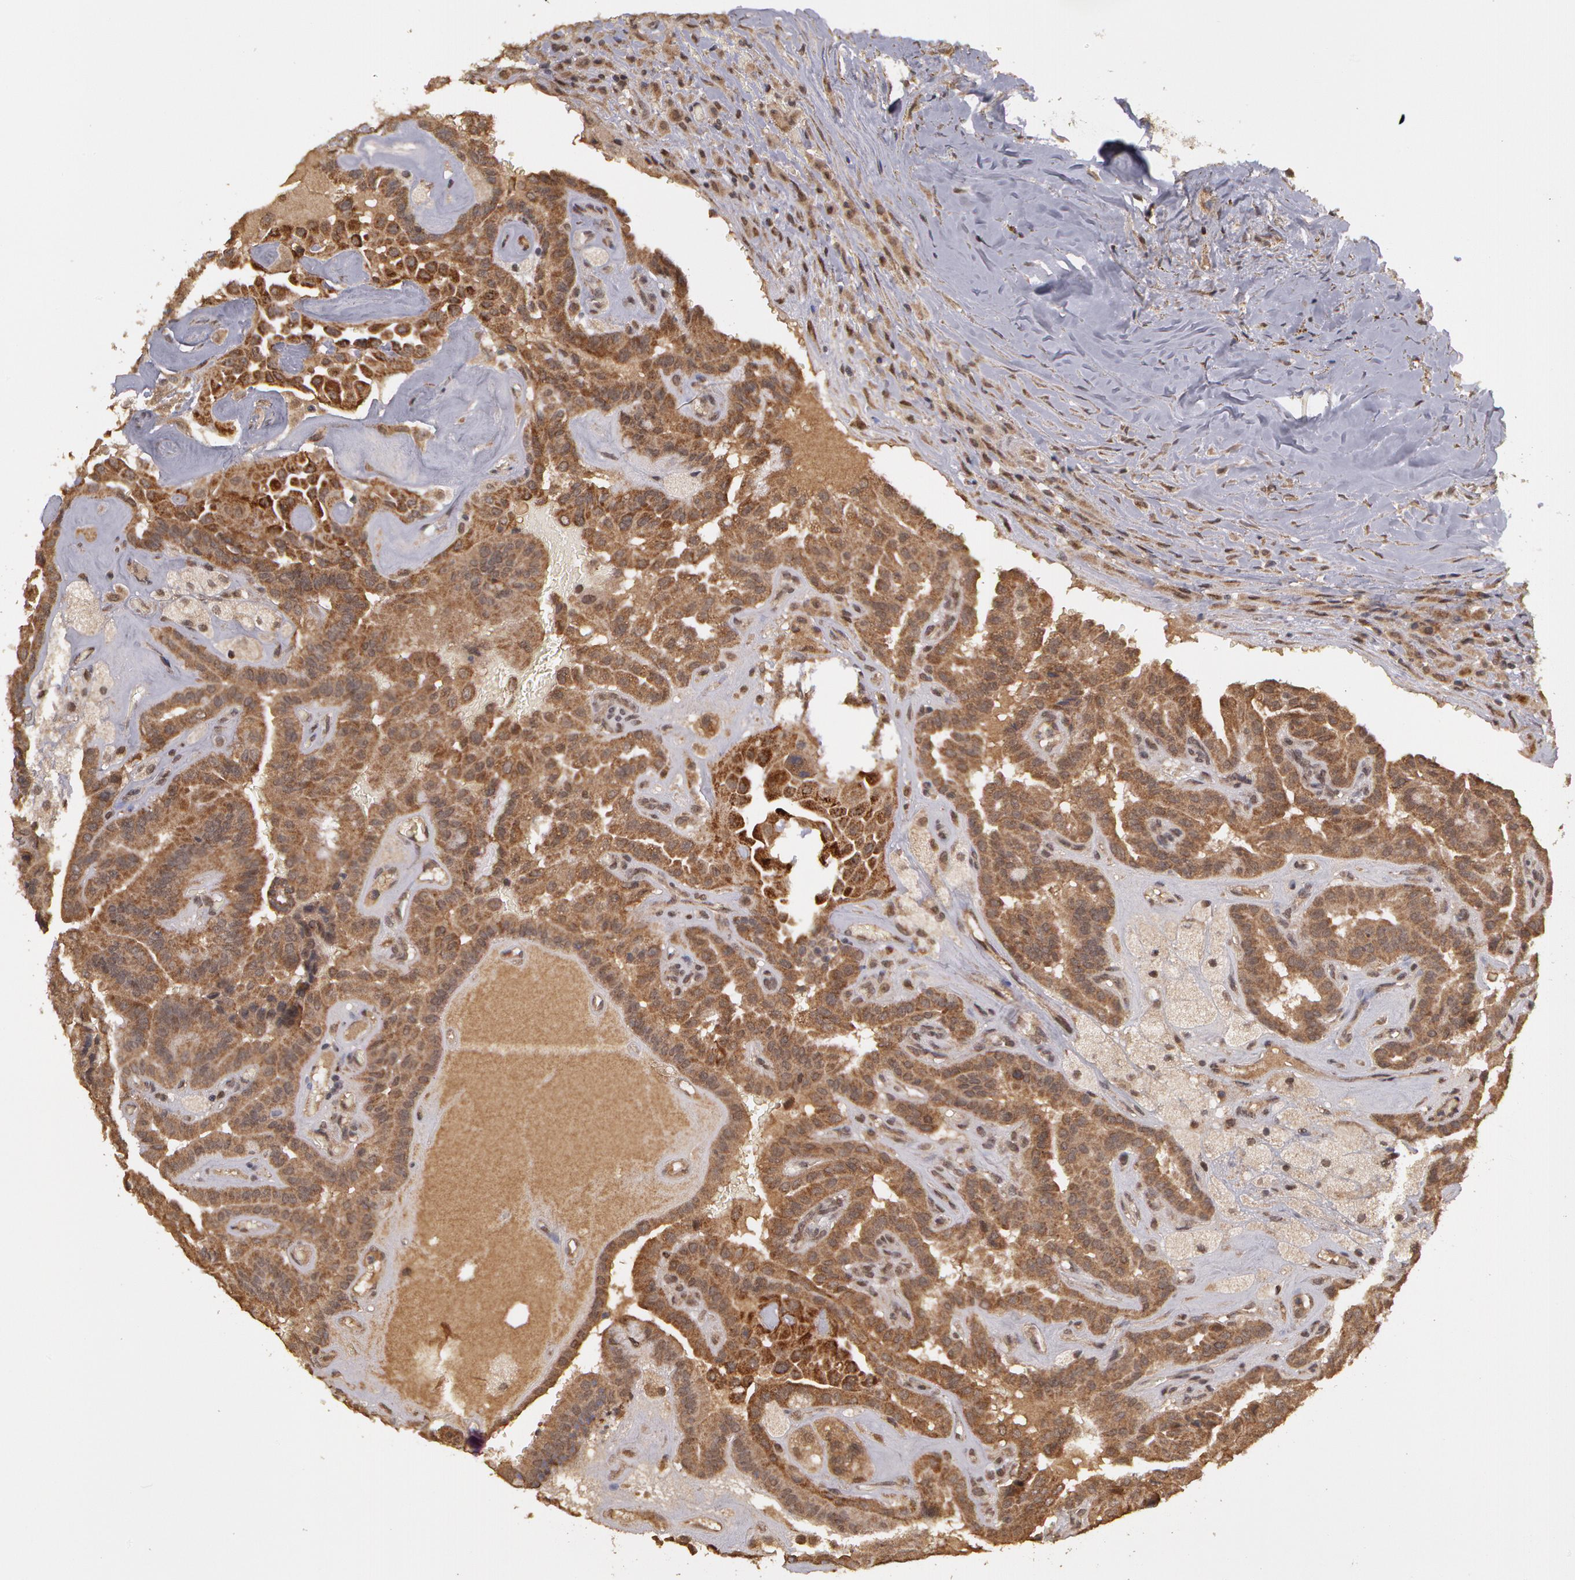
{"staining": {"intensity": "strong", "quantity": ">75%", "location": "cytoplasmic/membranous"}, "tissue": "thyroid cancer", "cell_type": "Tumor cells", "image_type": "cancer", "snomed": [{"axis": "morphology", "description": "Papillary adenocarcinoma, NOS"}, {"axis": "topography", "description": "Thyroid gland"}], "caption": "The immunohistochemical stain labels strong cytoplasmic/membranous staining in tumor cells of thyroid cancer (papillary adenocarcinoma) tissue.", "gene": "GLIS1", "patient": {"sex": "male", "age": 87}}